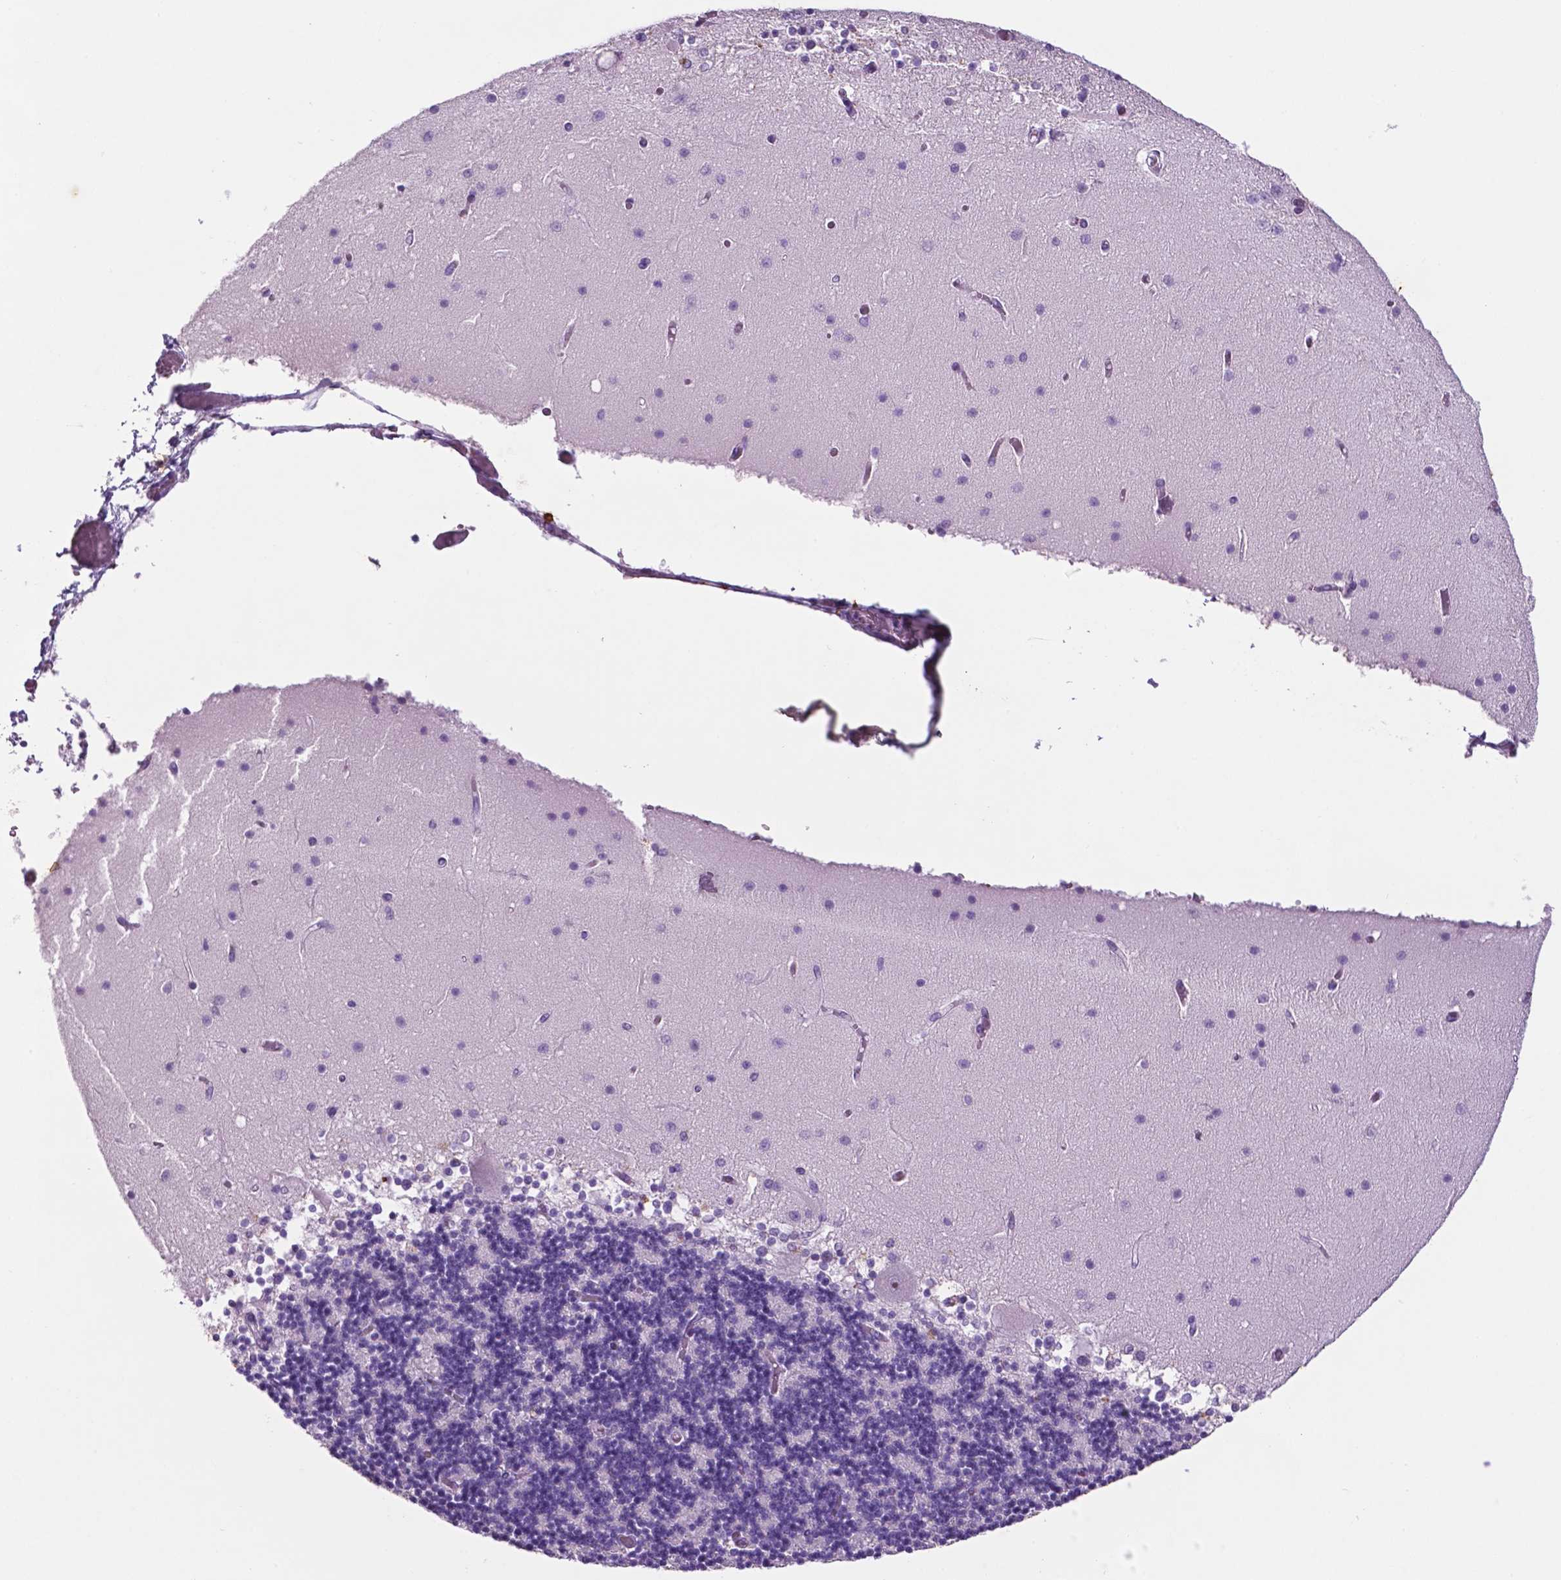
{"staining": {"intensity": "negative", "quantity": "none", "location": "none"}, "tissue": "cerebellum", "cell_type": "Cells in granular layer", "image_type": "normal", "snomed": [{"axis": "morphology", "description": "Normal tissue, NOS"}, {"axis": "topography", "description": "Cerebellum"}], "caption": "DAB immunohistochemical staining of normal human cerebellum exhibits no significant staining in cells in granular layer. Brightfield microscopy of immunohistochemistry stained with DAB (3,3'-diaminobenzidine) (brown) and hematoxylin (blue), captured at high magnification.", "gene": "C18orf21", "patient": {"sex": "female", "age": 28}}